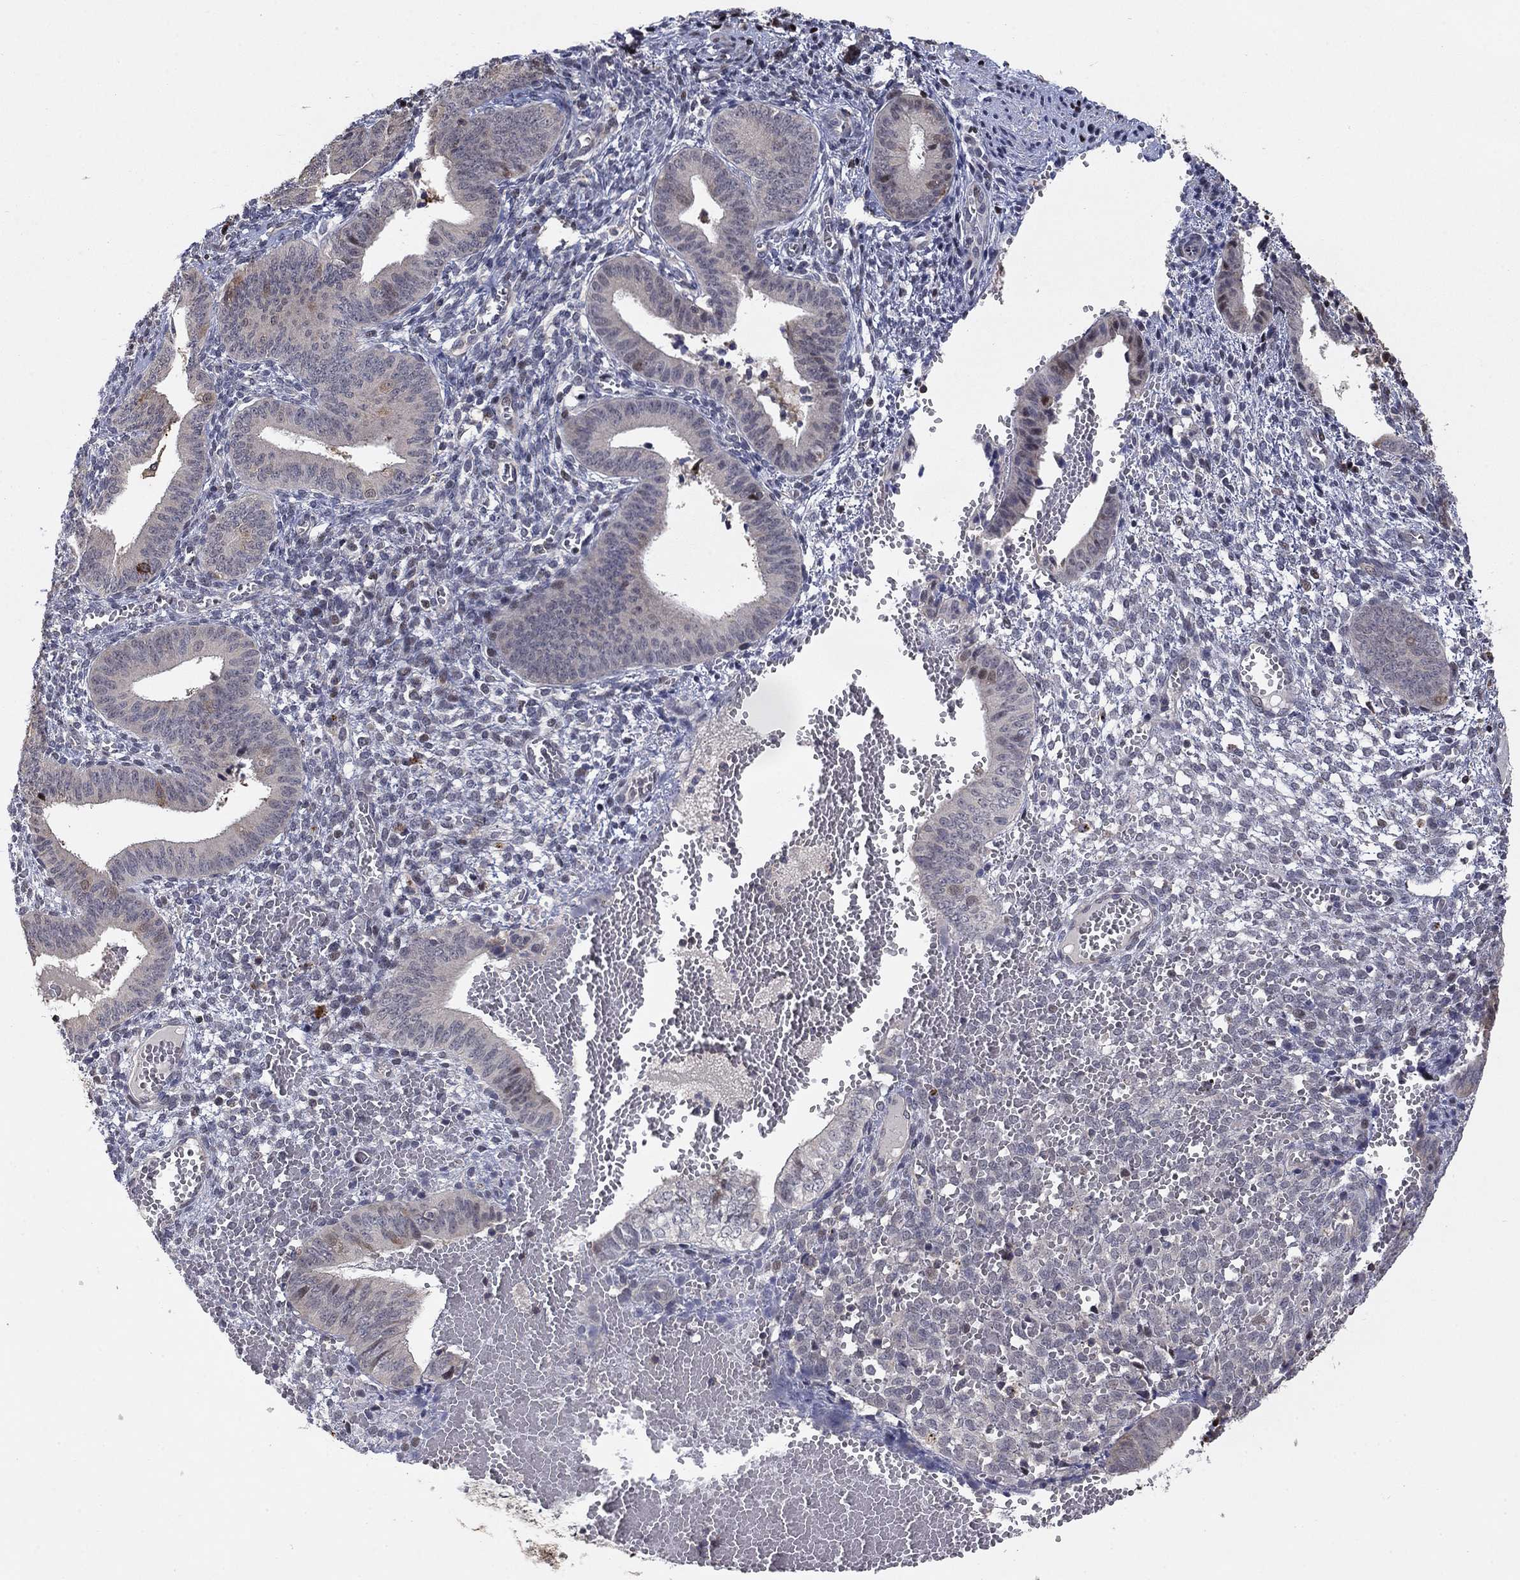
{"staining": {"intensity": "moderate", "quantity": "<25%", "location": "nuclear"}, "tissue": "endometrium", "cell_type": "Cells in endometrial stroma", "image_type": "normal", "snomed": [{"axis": "morphology", "description": "Normal tissue, NOS"}, {"axis": "topography", "description": "Endometrium"}], "caption": "Protein analysis of benign endometrium displays moderate nuclear expression in about <25% of cells in endometrial stroma. Using DAB (brown) and hematoxylin (blue) stains, captured at high magnification using brightfield microscopy.", "gene": "LPCAT4", "patient": {"sex": "female", "age": 42}}